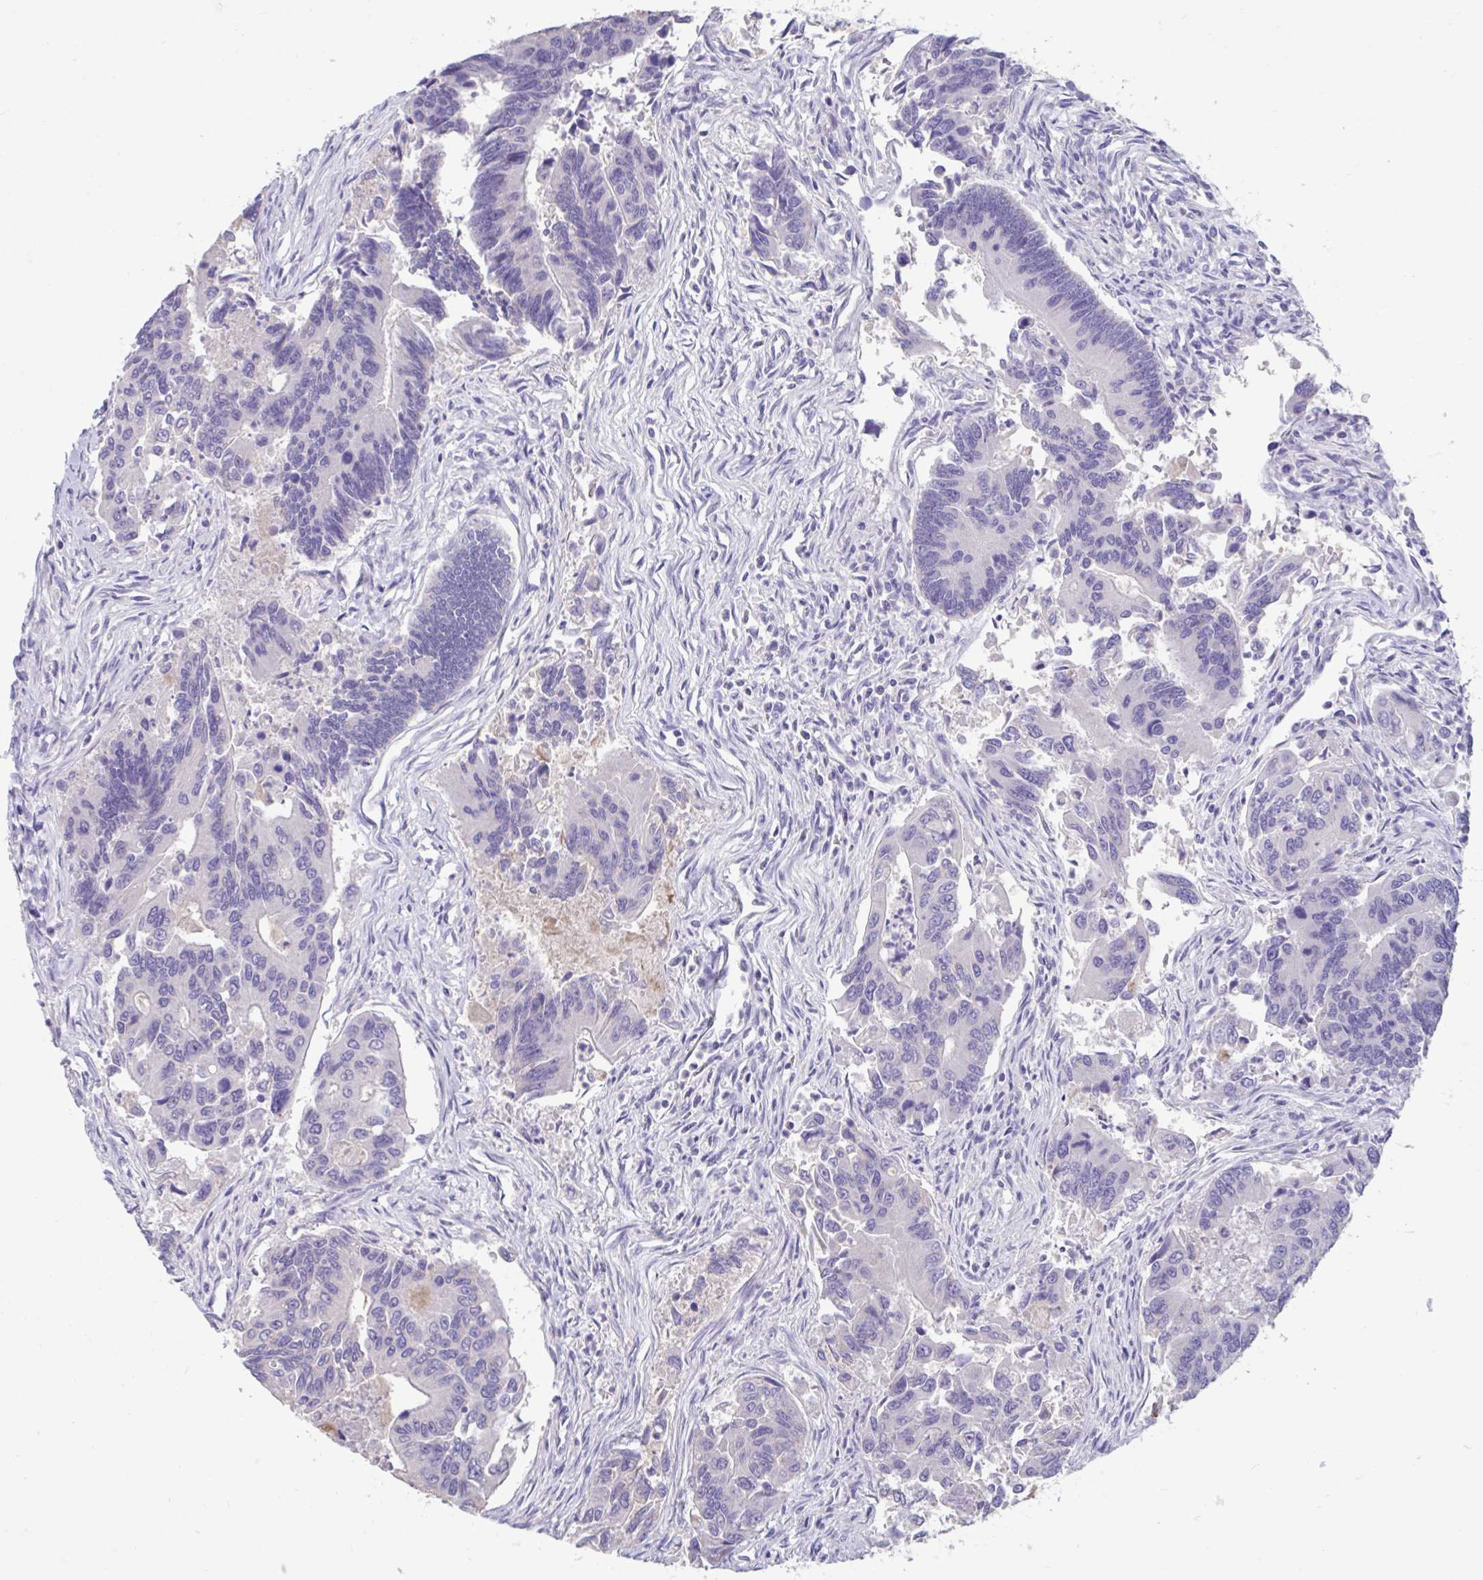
{"staining": {"intensity": "negative", "quantity": "none", "location": "none"}, "tissue": "colorectal cancer", "cell_type": "Tumor cells", "image_type": "cancer", "snomed": [{"axis": "morphology", "description": "Adenocarcinoma, NOS"}, {"axis": "topography", "description": "Colon"}], "caption": "This is a image of immunohistochemistry staining of colorectal cancer (adenocarcinoma), which shows no expression in tumor cells.", "gene": "GPR162", "patient": {"sex": "female", "age": 67}}